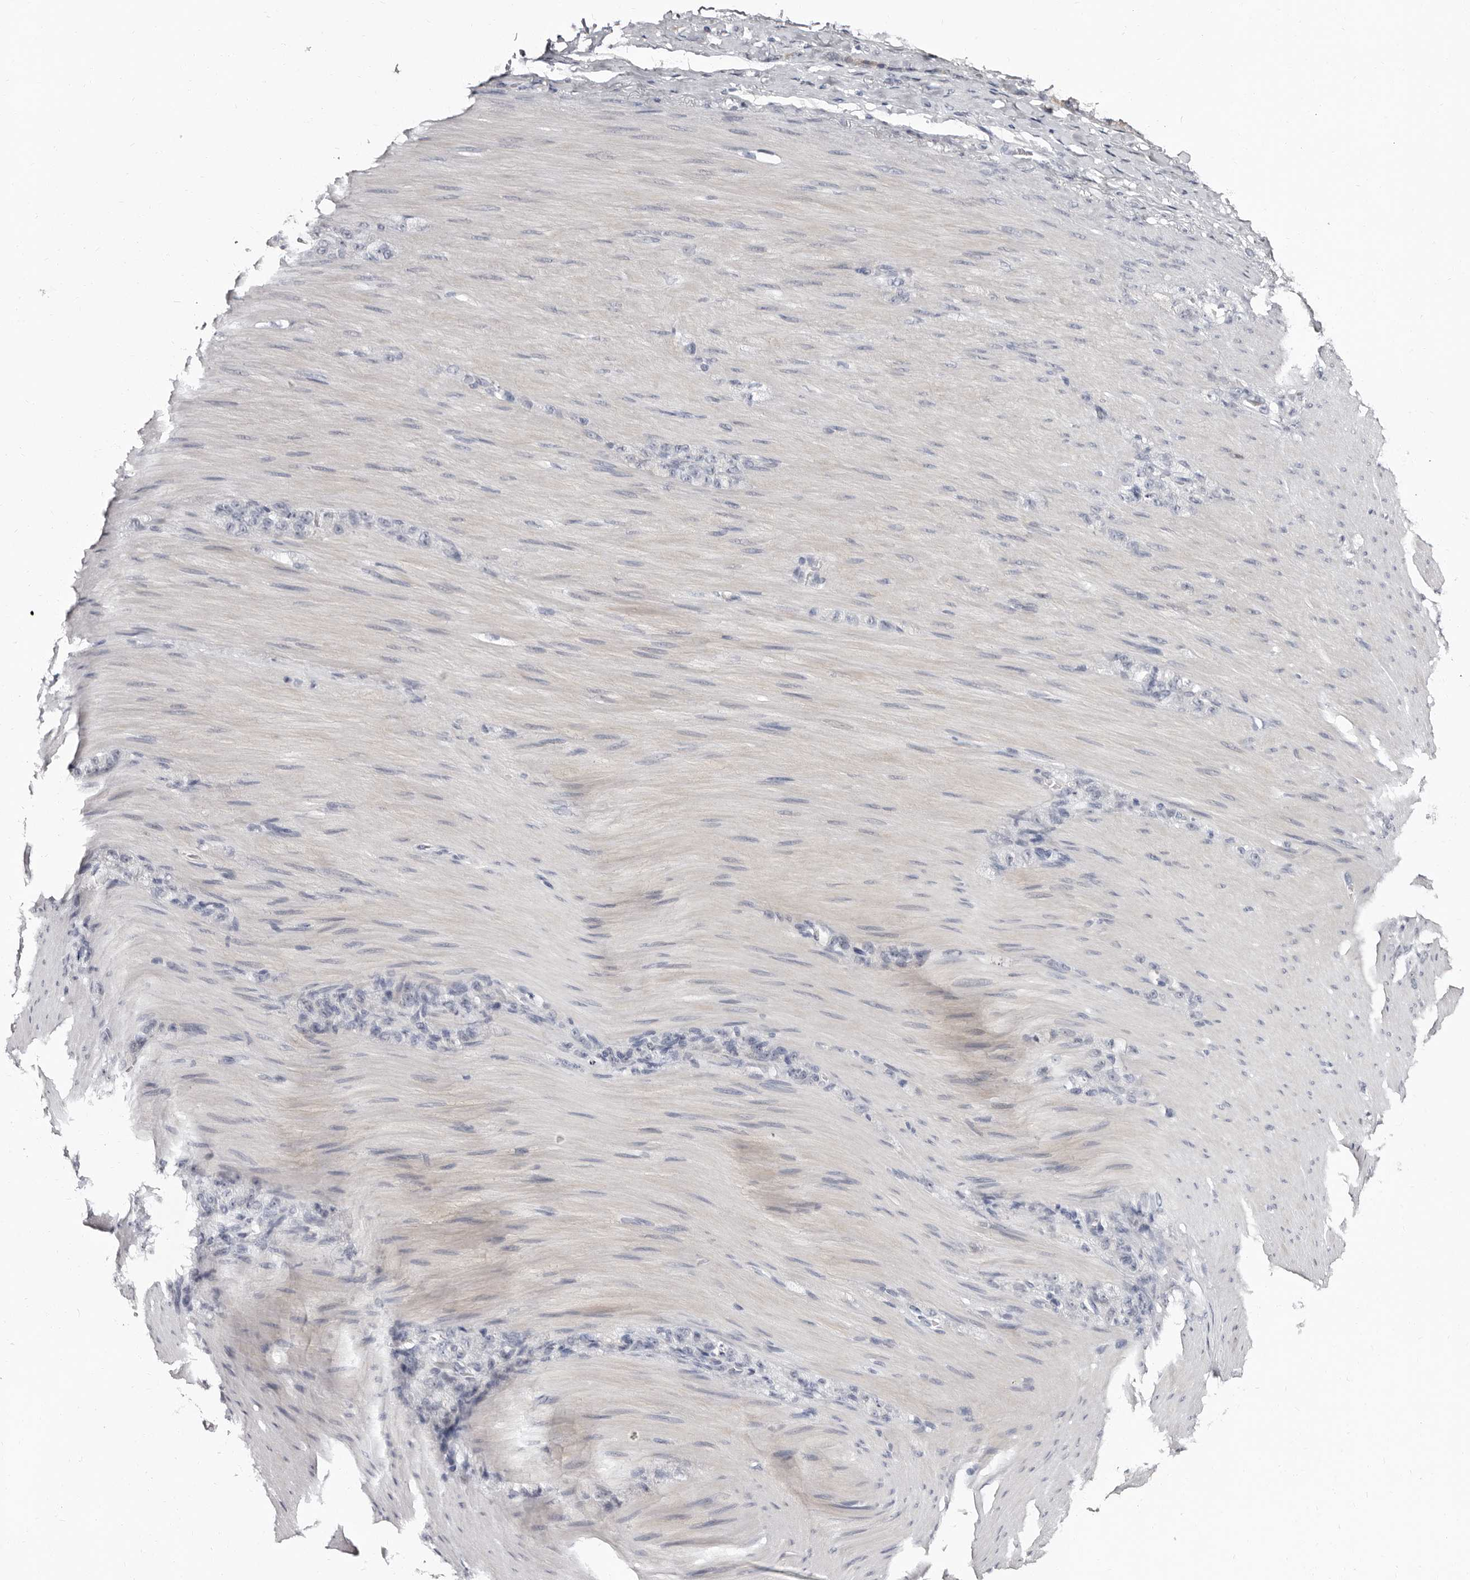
{"staining": {"intensity": "negative", "quantity": "none", "location": "none"}, "tissue": "stomach cancer", "cell_type": "Tumor cells", "image_type": "cancer", "snomed": [{"axis": "morphology", "description": "Normal tissue, NOS"}, {"axis": "morphology", "description": "Adenocarcinoma, NOS"}, {"axis": "topography", "description": "Stomach"}], "caption": "Immunohistochemistry (IHC) histopathology image of stomach cancer (adenocarcinoma) stained for a protein (brown), which demonstrates no expression in tumor cells.", "gene": "TBC1D22B", "patient": {"sex": "male", "age": 82}}